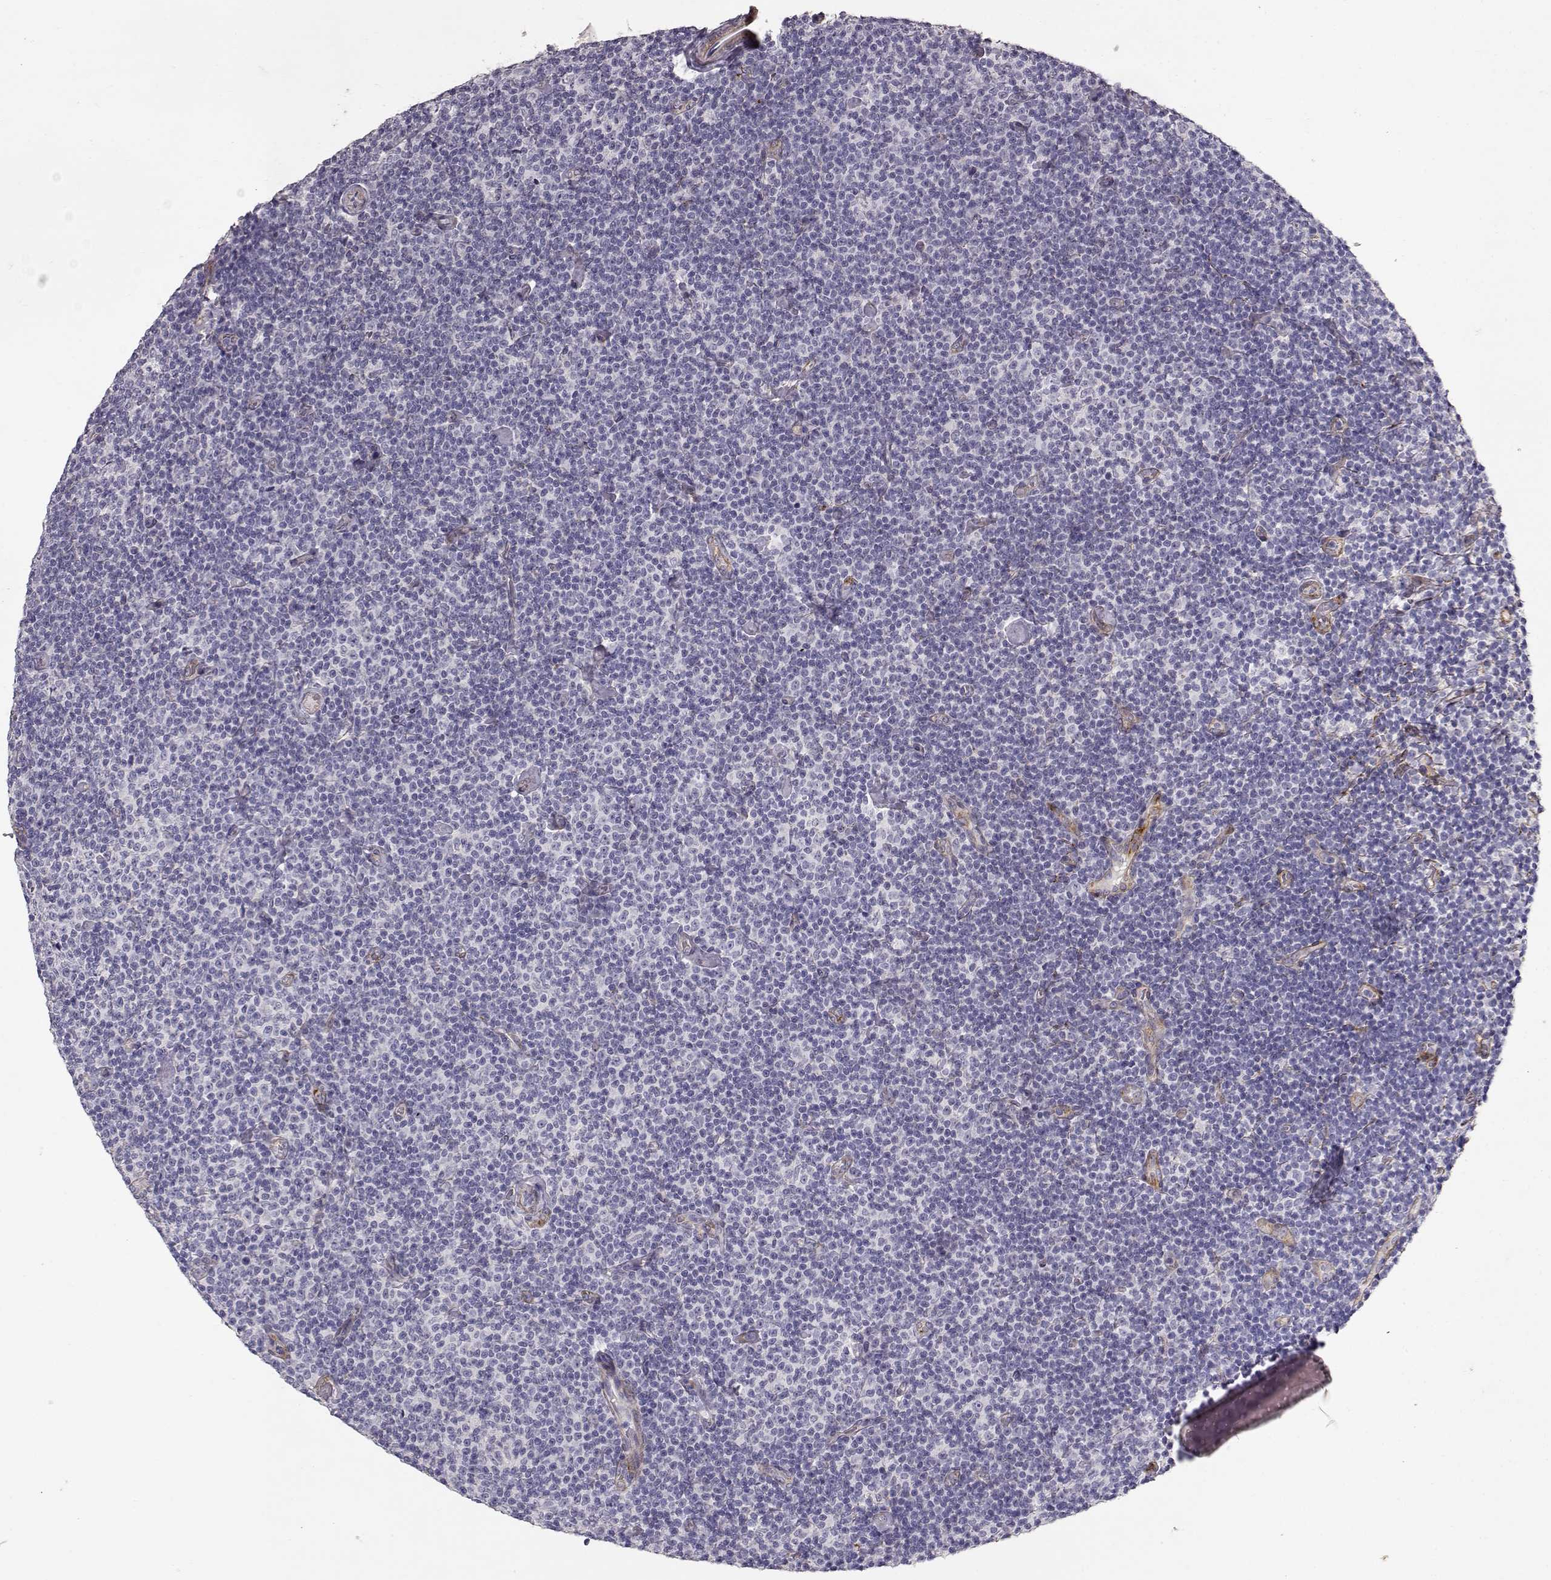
{"staining": {"intensity": "negative", "quantity": "none", "location": "none"}, "tissue": "lymphoma", "cell_type": "Tumor cells", "image_type": "cancer", "snomed": [{"axis": "morphology", "description": "Malignant lymphoma, non-Hodgkin's type, Low grade"}, {"axis": "topography", "description": "Lymph node"}], "caption": "The micrograph shows no staining of tumor cells in malignant lymphoma, non-Hodgkin's type (low-grade).", "gene": "LAMC1", "patient": {"sex": "male", "age": 81}}